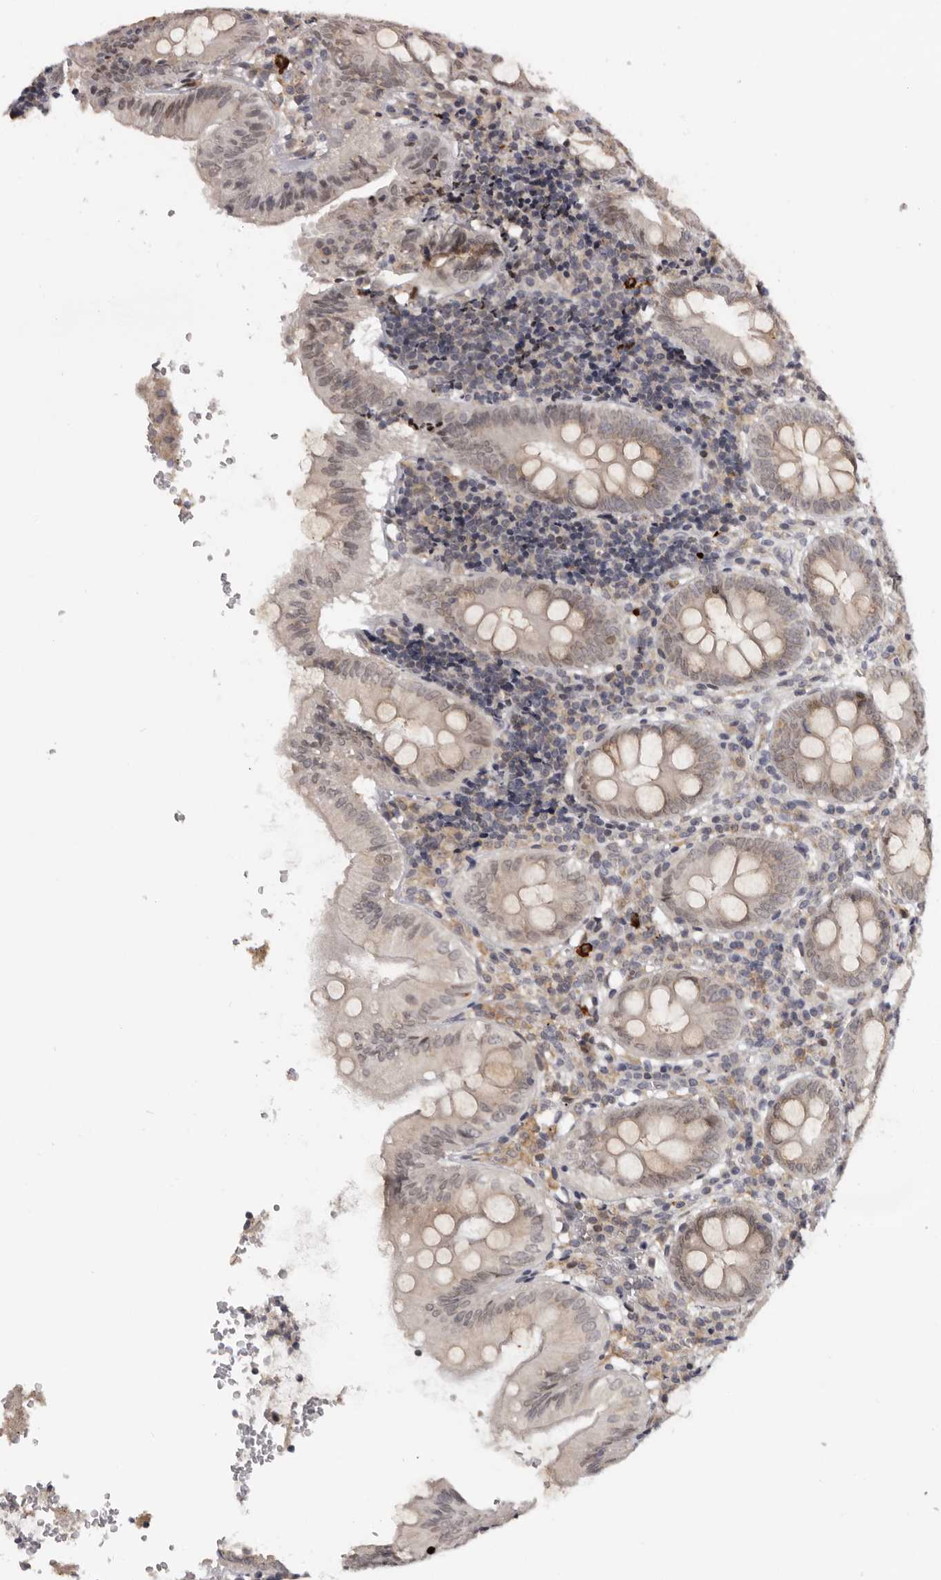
{"staining": {"intensity": "weak", "quantity": "<25%", "location": "cytoplasmic/membranous"}, "tissue": "appendix", "cell_type": "Glandular cells", "image_type": "normal", "snomed": [{"axis": "morphology", "description": "Normal tissue, NOS"}, {"axis": "topography", "description": "Appendix"}], "caption": "Immunohistochemical staining of benign appendix displays no significant positivity in glandular cells.", "gene": "KIF2B", "patient": {"sex": "male", "age": 8}}